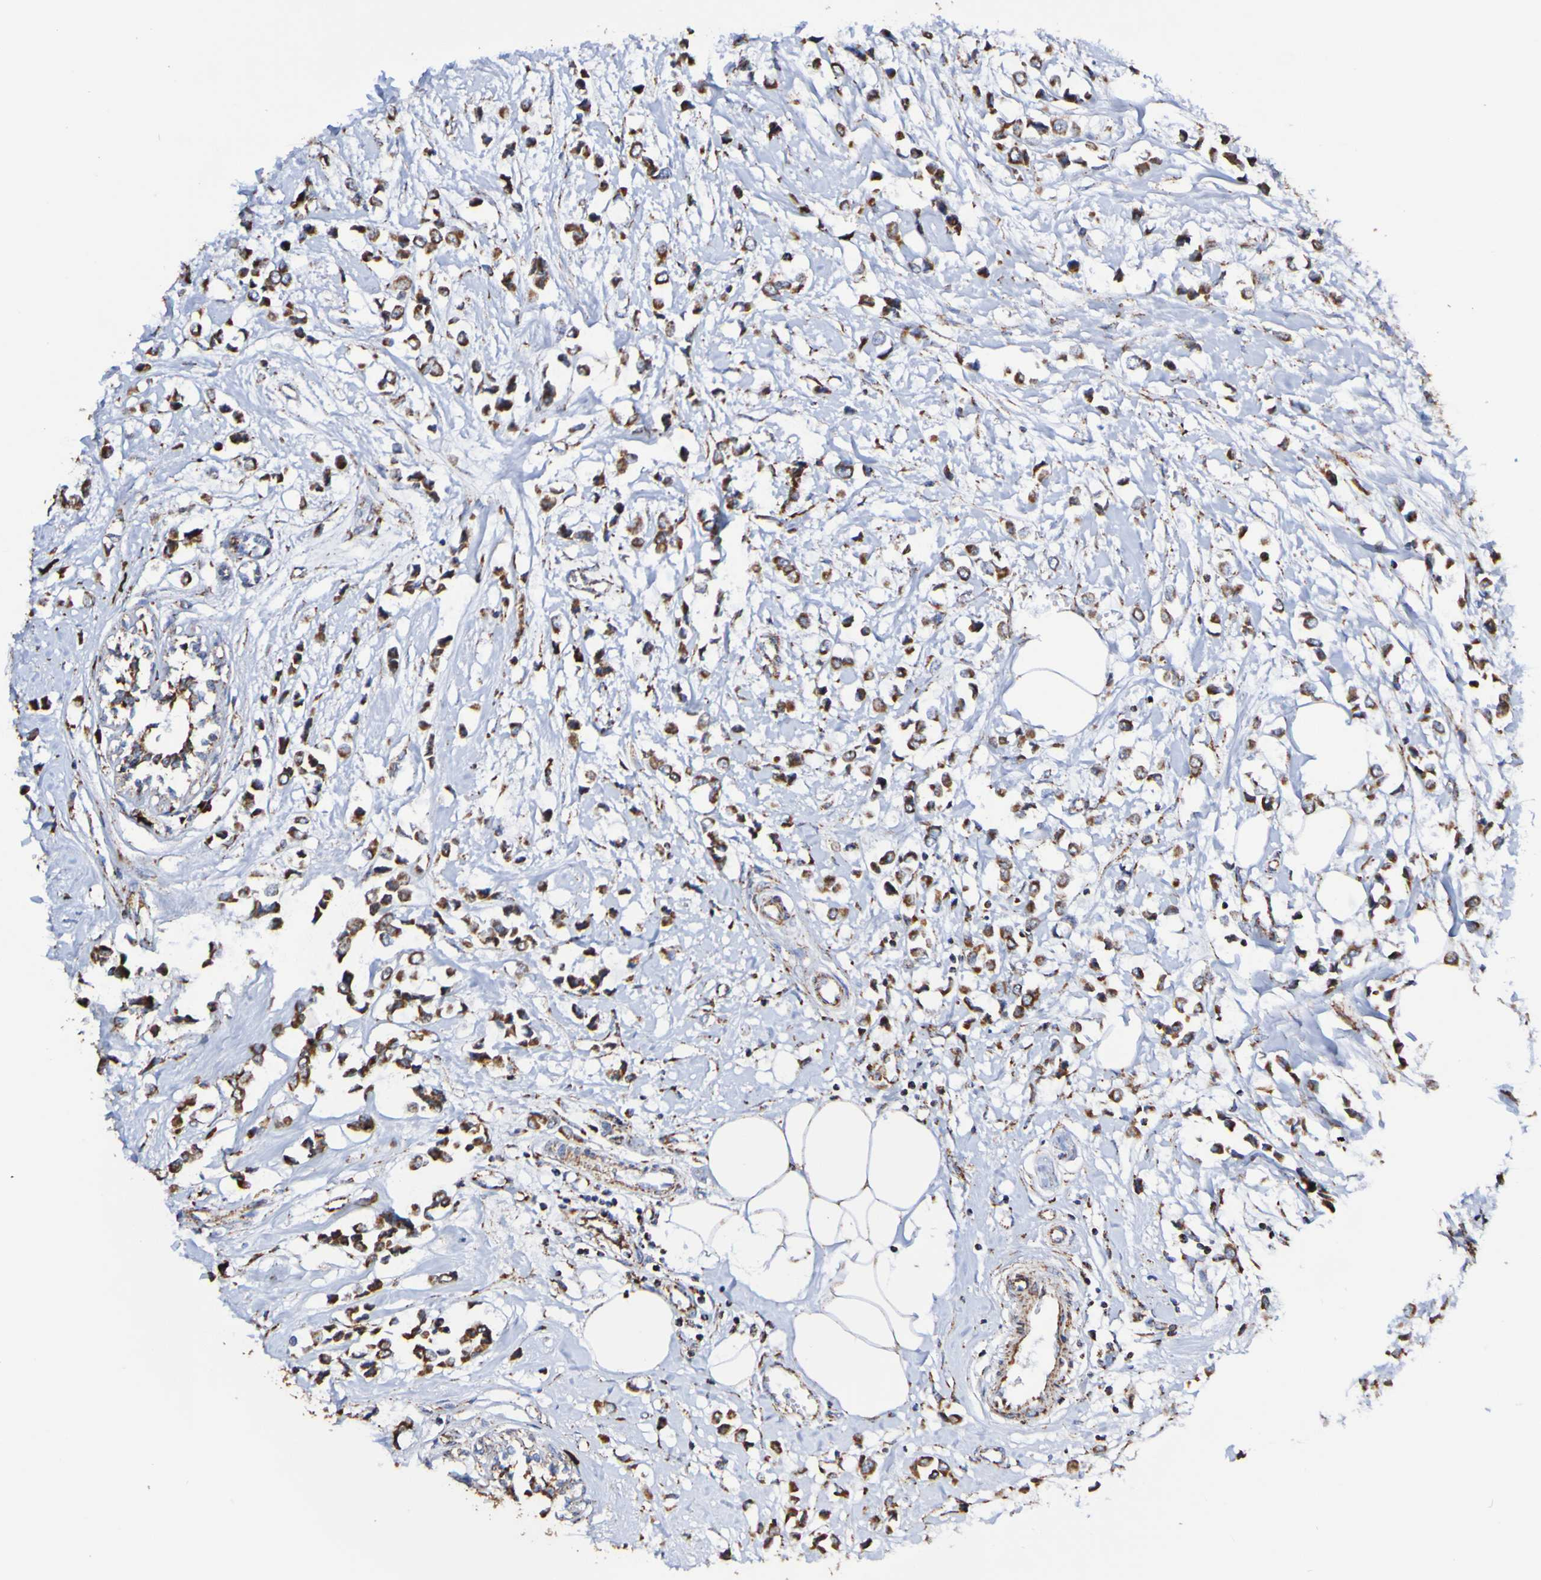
{"staining": {"intensity": "strong", "quantity": ">75%", "location": "cytoplasmic/membranous"}, "tissue": "breast cancer", "cell_type": "Tumor cells", "image_type": "cancer", "snomed": [{"axis": "morphology", "description": "Lobular carcinoma"}, {"axis": "topography", "description": "Breast"}], "caption": "Immunohistochemistry of breast lobular carcinoma reveals high levels of strong cytoplasmic/membranous positivity in approximately >75% of tumor cells. Immunohistochemistry (ihc) stains the protein in brown and the nuclei are stained blue.", "gene": "IL18R1", "patient": {"sex": "female", "age": 51}}